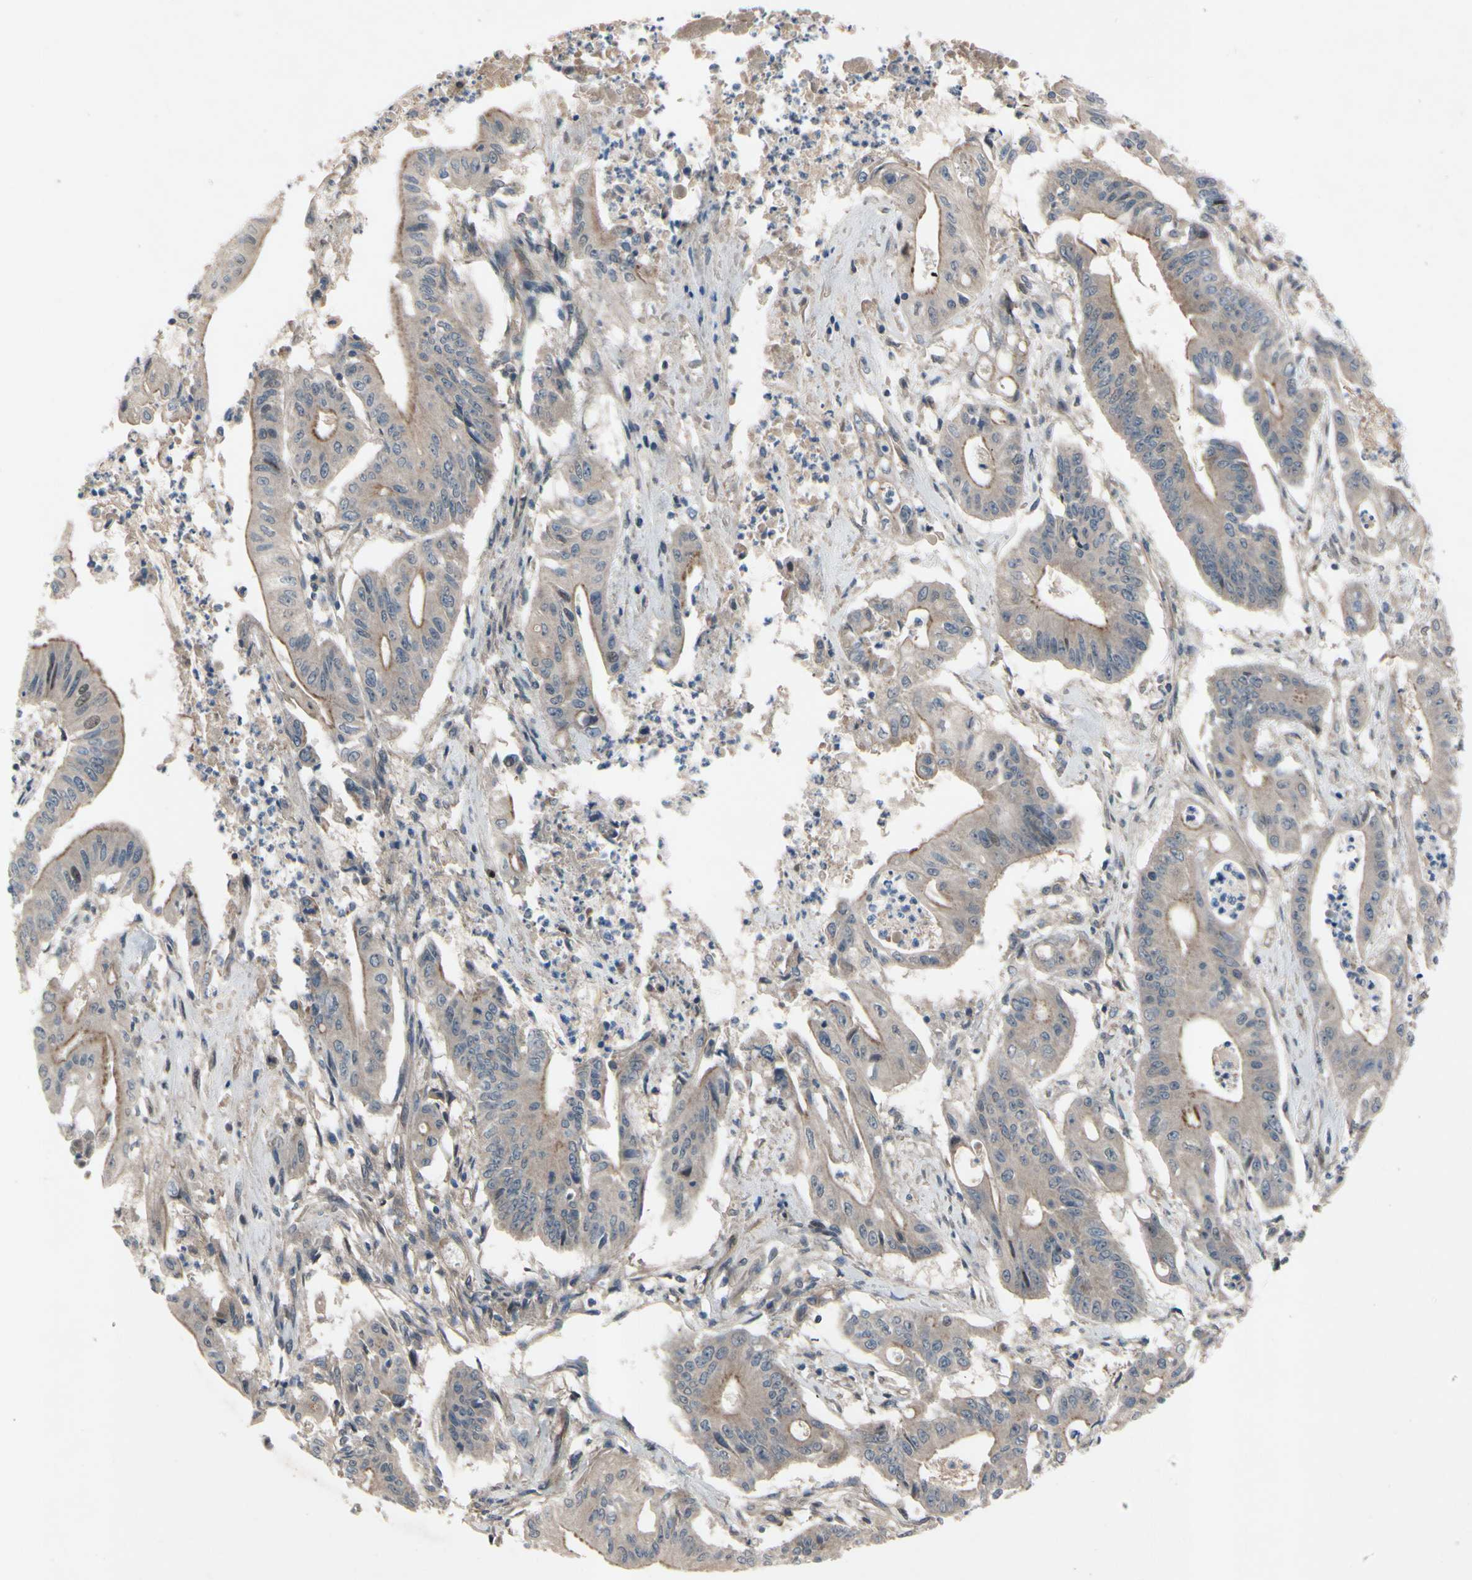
{"staining": {"intensity": "weak", "quantity": "25%-75%", "location": "cytoplasmic/membranous"}, "tissue": "pancreatic cancer", "cell_type": "Tumor cells", "image_type": "cancer", "snomed": [{"axis": "morphology", "description": "Normal tissue, NOS"}, {"axis": "topography", "description": "Lymph node"}], "caption": "Immunohistochemical staining of human pancreatic cancer reveals weak cytoplasmic/membranous protein expression in about 25%-75% of tumor cells.", "gene": "ICAM5", "patient": {"sex": "male", "age": 62}}